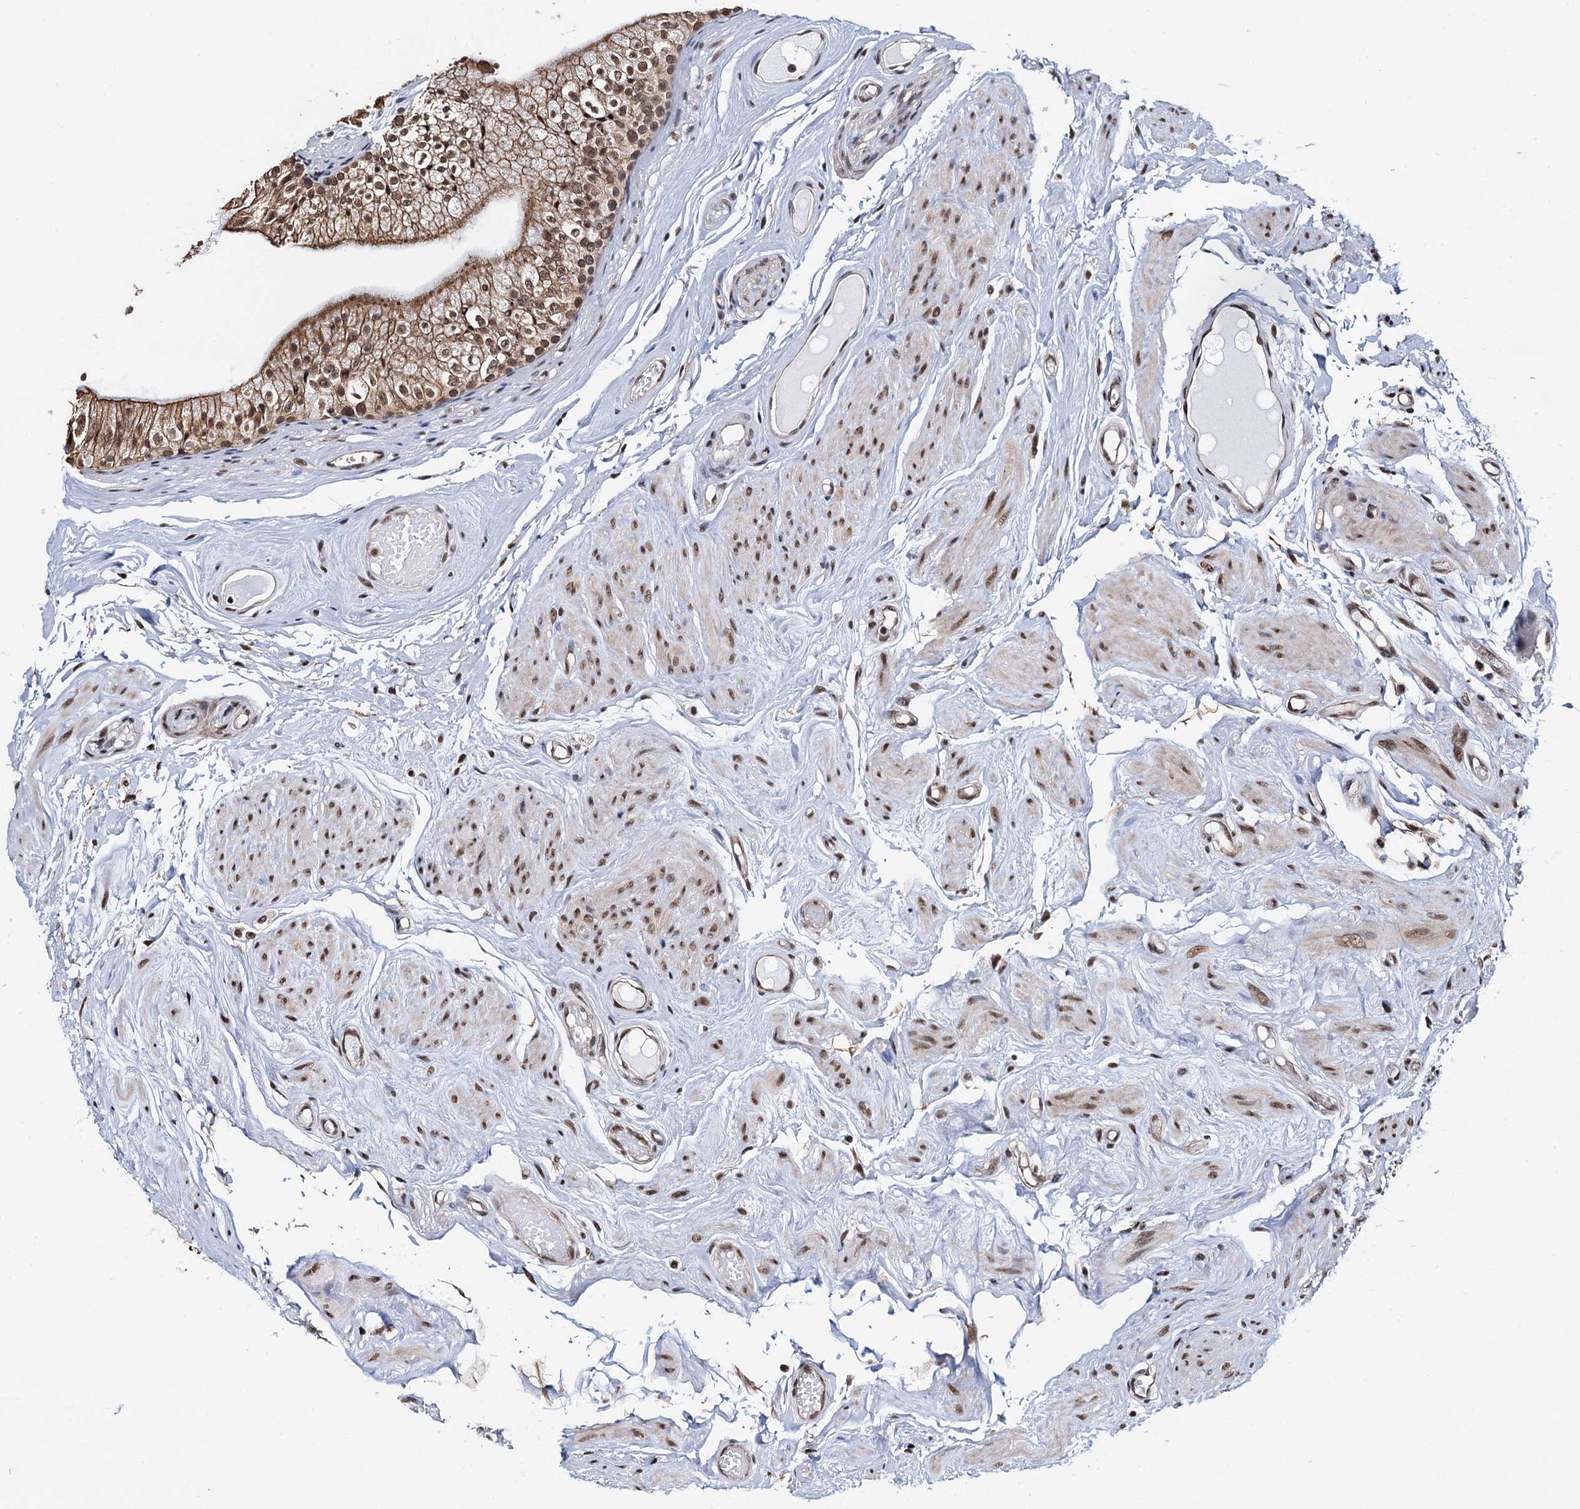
{"staining": {"intensity": "moderate", "quantity": ">75%", "location": "cytoplasmic/membranous,nuclear"}, "tissue": "epididymis", "cell_type": "Glandular cells", "image_type": "normal", "snomed": [{"axis": "morphology", "description": "Normal tissue, NOS"}, {"axis": "topography", "description": "Epididymis"}], "caption": "An image showing moderate cytoplasmic/membranous,nuclear positivity in about >75% of glandular cells in normal epididymis, as visualized by brown immunohistochemical staining.", "gene": "ZNF609", "patient": {"sex": "male", "age": 79}}